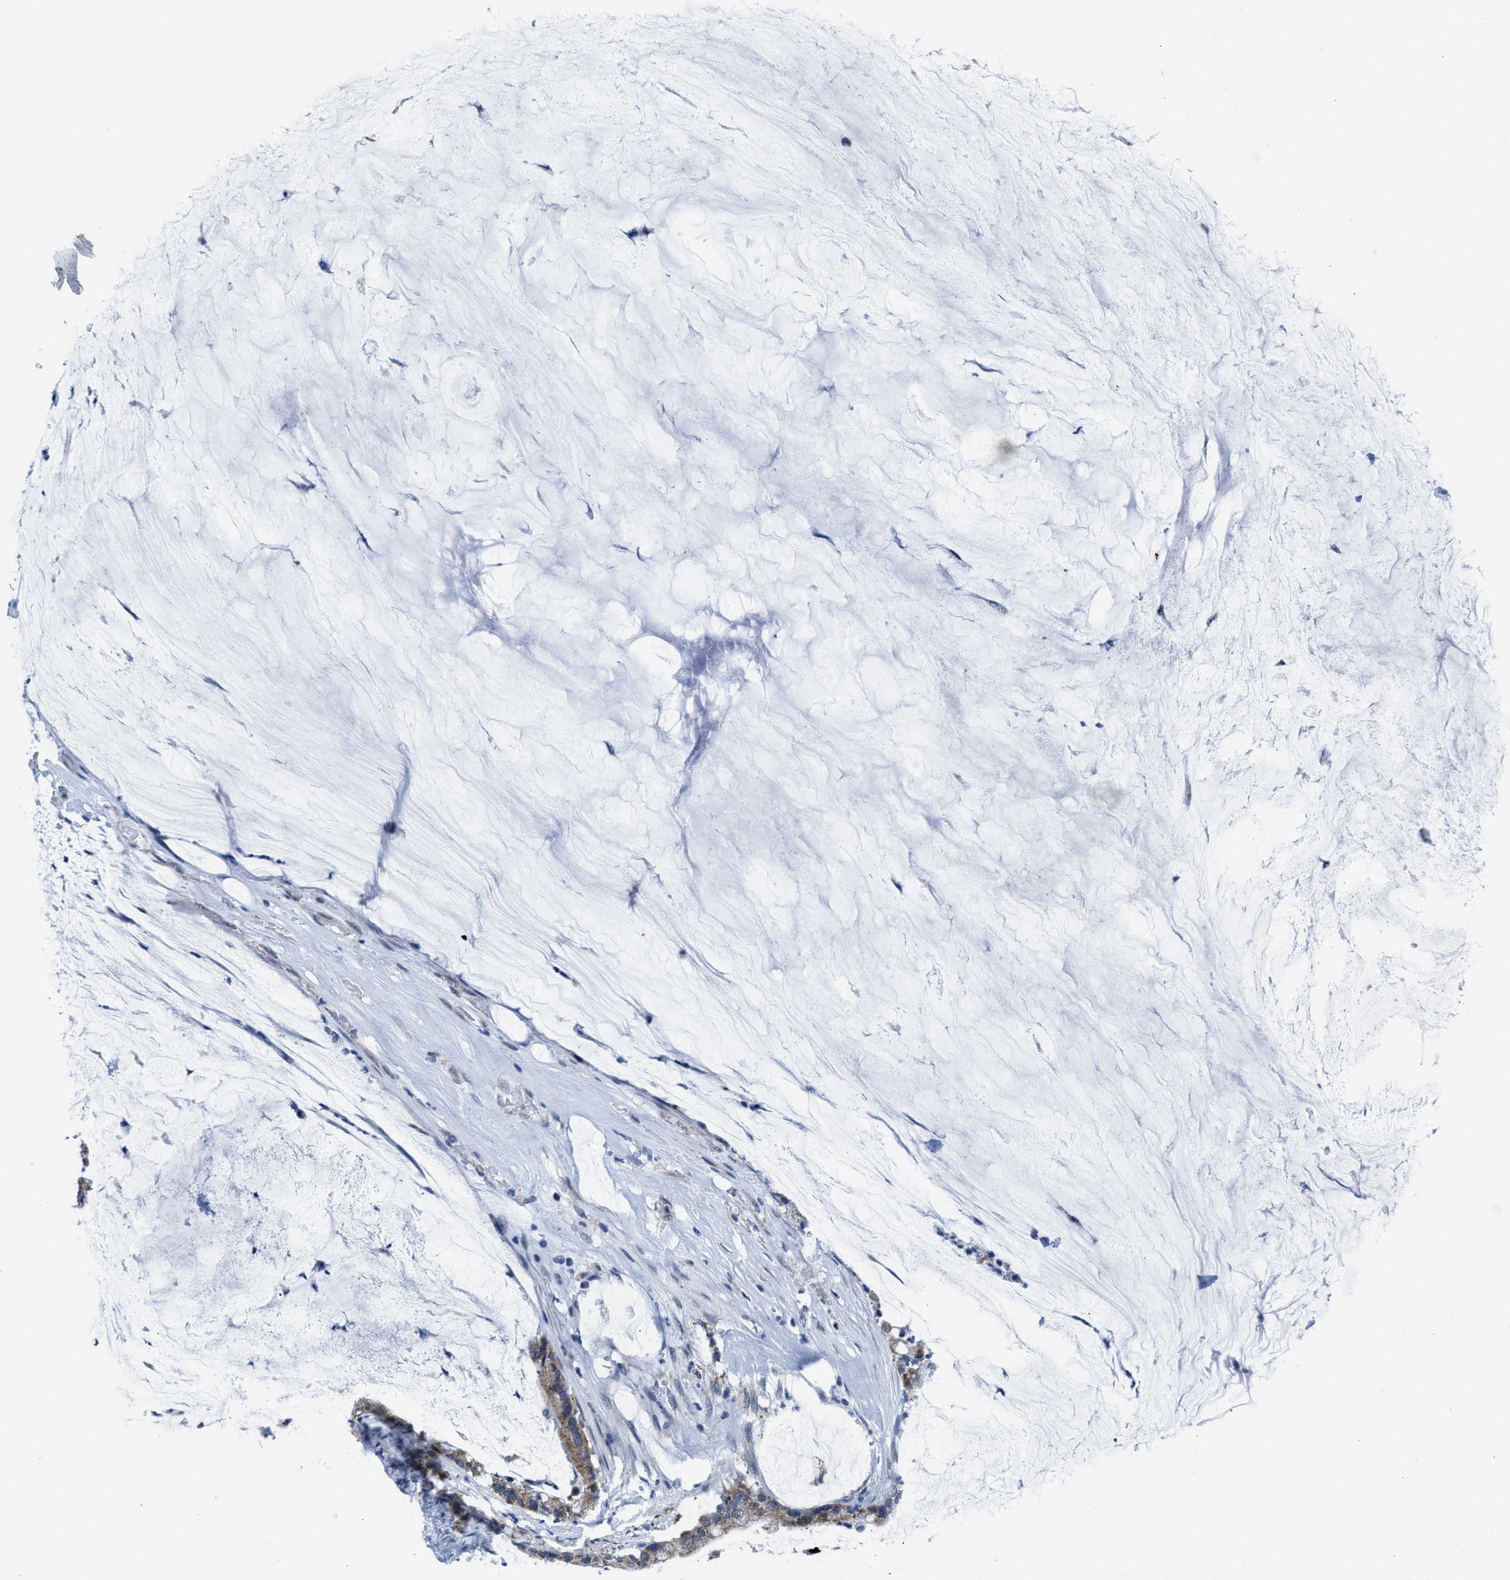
{"staining": {"intensity": "moderate", "quantity": ">75%", "location": "cytoplasmic/membranous"}, "tissue": "pancreatic cancer", "cell_type": "Tumor cells", "image_type": "cancer", "snomed": [{"axis": "morphology", "description": "Adenocarcinoma, NOS"}, {"axis": "topography", "description": "Pancreas"}], "caption": "A medium amount of moderate cytoplasmic/membranous staining is present in about >75% of tumor cells in pancreatic cancer (adenocarcinoma) tissue.", "gene": "ID3", "patient": {"sex": "male", "age": 41}}